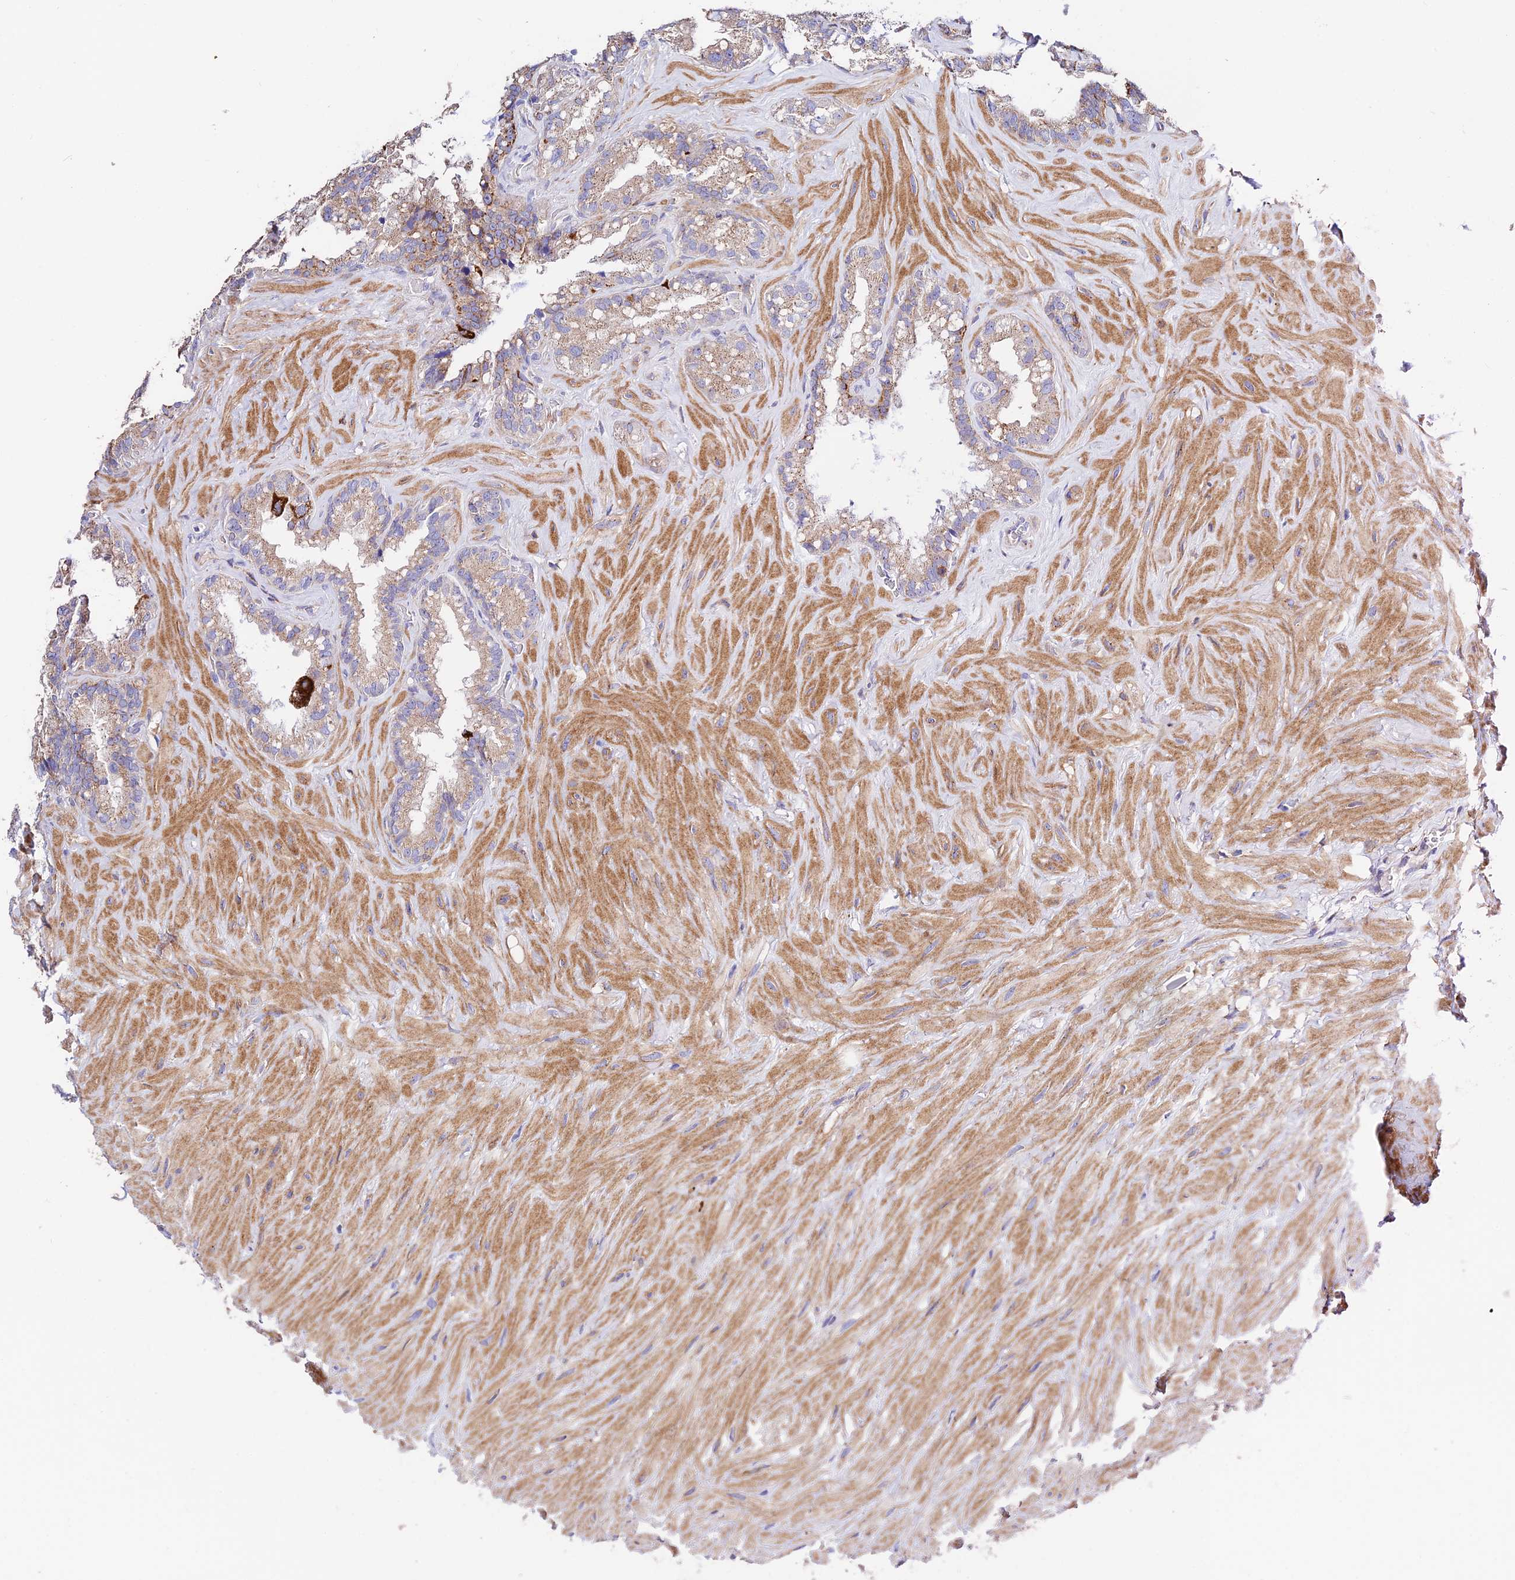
{"staining": {"intensity": "moderate", "quantity": "<25%", "location": "cytoplasmic/membranous"}, "tissue": "seminal vesicle", "cell_type": "Glandular cells", "image_type": "normal", "snomed": [{"axis": "morphology", "description": "Normal tissue, NOS"}, {"axis": "topography", "description": "Prostate"}, {"axis": "topography", "description": "Seminal veicle"}], "caption": "A brown stain shows moderate cytoplasmic/membranous positivity of a protein in glandular cells of normal seminal vesicle. (Brightfield microscopy of DAB IHC at high magnification).", "gene": "PRIM1", "patient": {"sex": "male", "age": 68}}